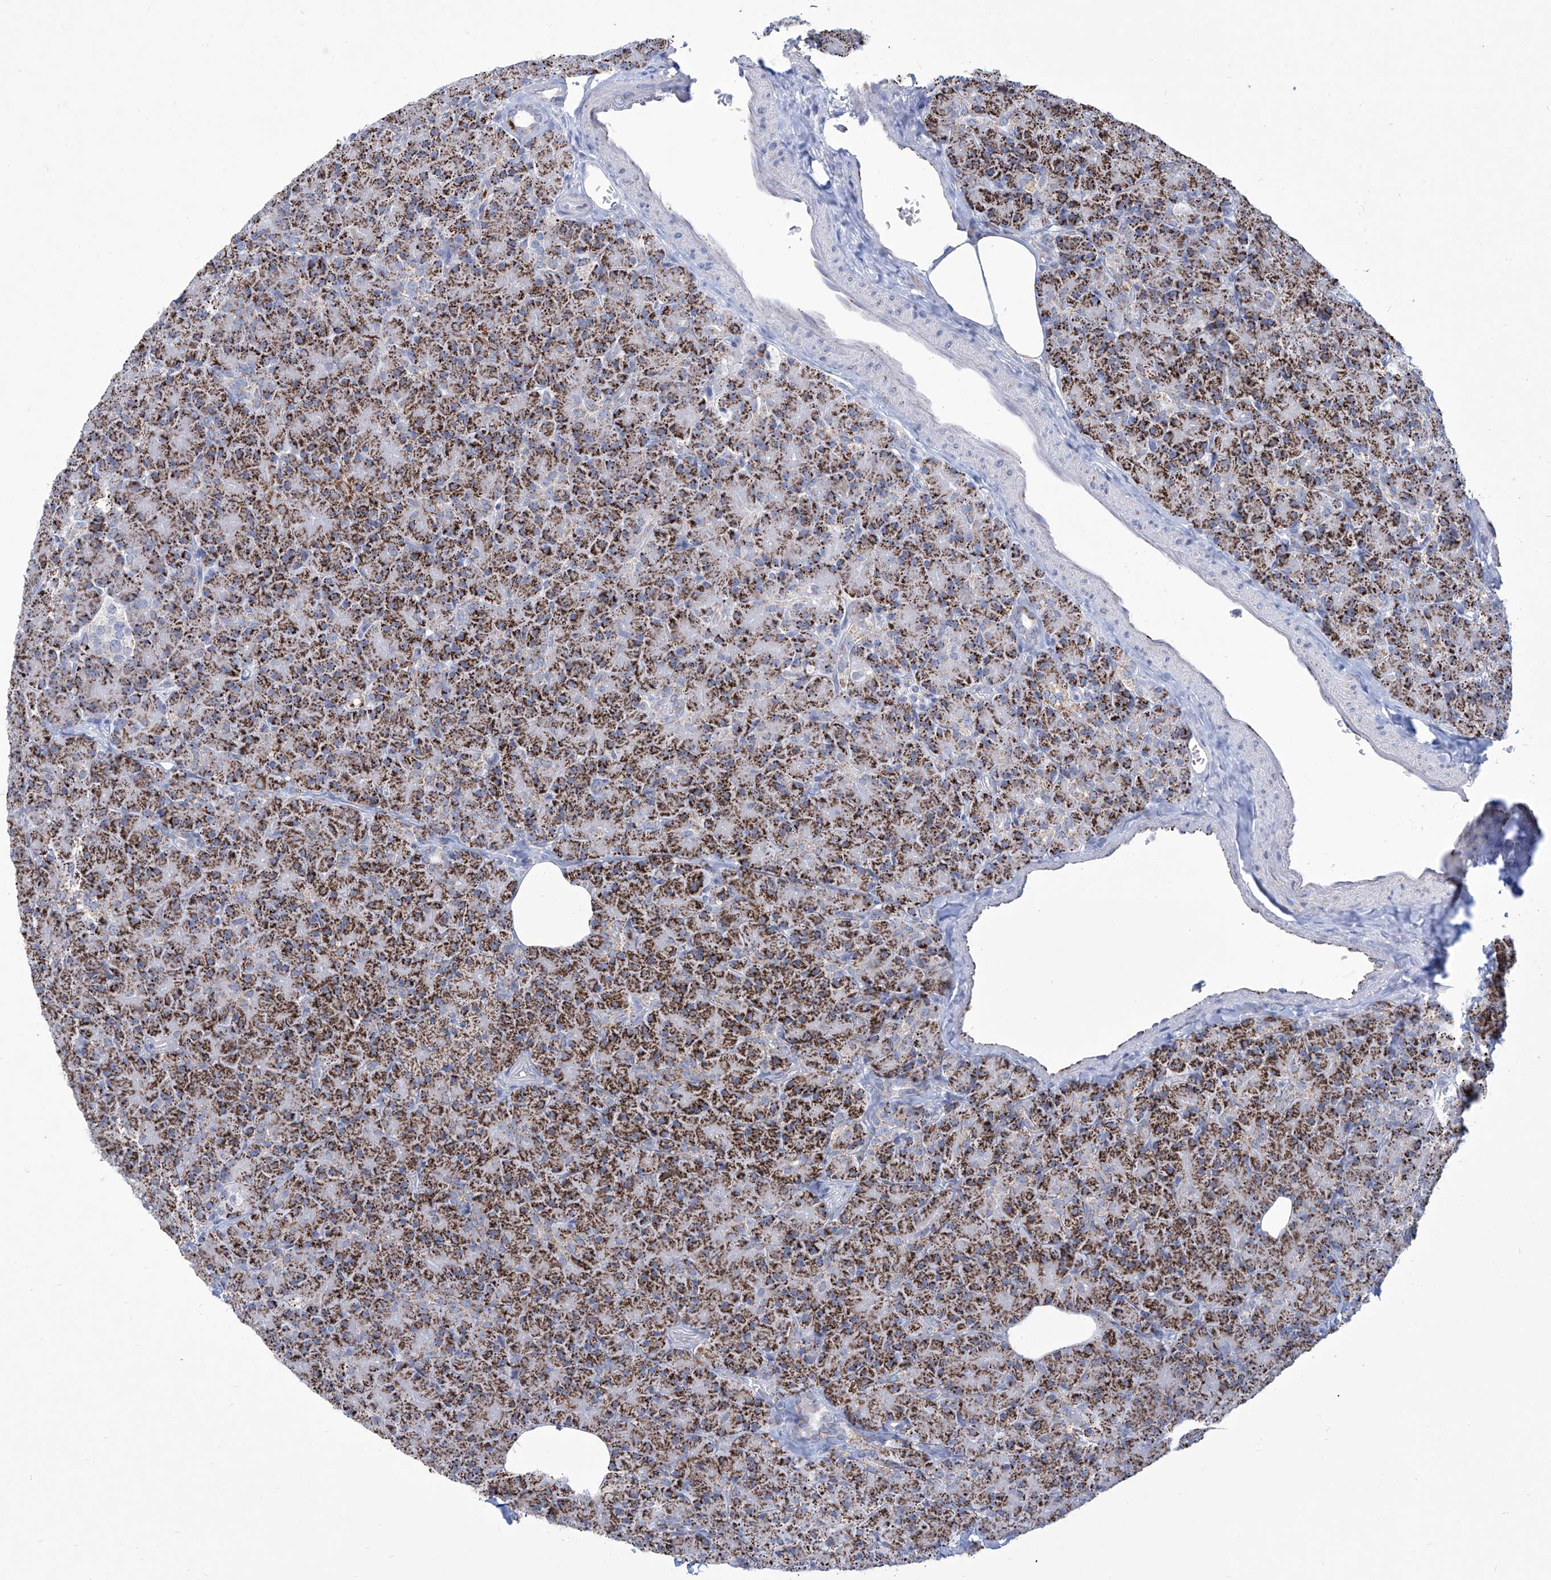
{"staining": {"intensity": "strong", "quantity": ">75%", "location": "cytoplasmic/membranous"}, "tissue": "pancreas", "cell_type": "Exocrine glandular cells", "image_type": "normal", "snomed": [{"axis": "morphology", "description": "Normal tissue, NOS"}, {"axis": "topography", "description": "Pancreas"}], "caption": "Immunohistochemical staining of normal pancreas reveals high levels of strong cytoplasmic/membranous expression in approximately >75% of exocrine glandular cells.", "gene": "ALDH6A1", "patient": {"sex": "female", "age": 43}}